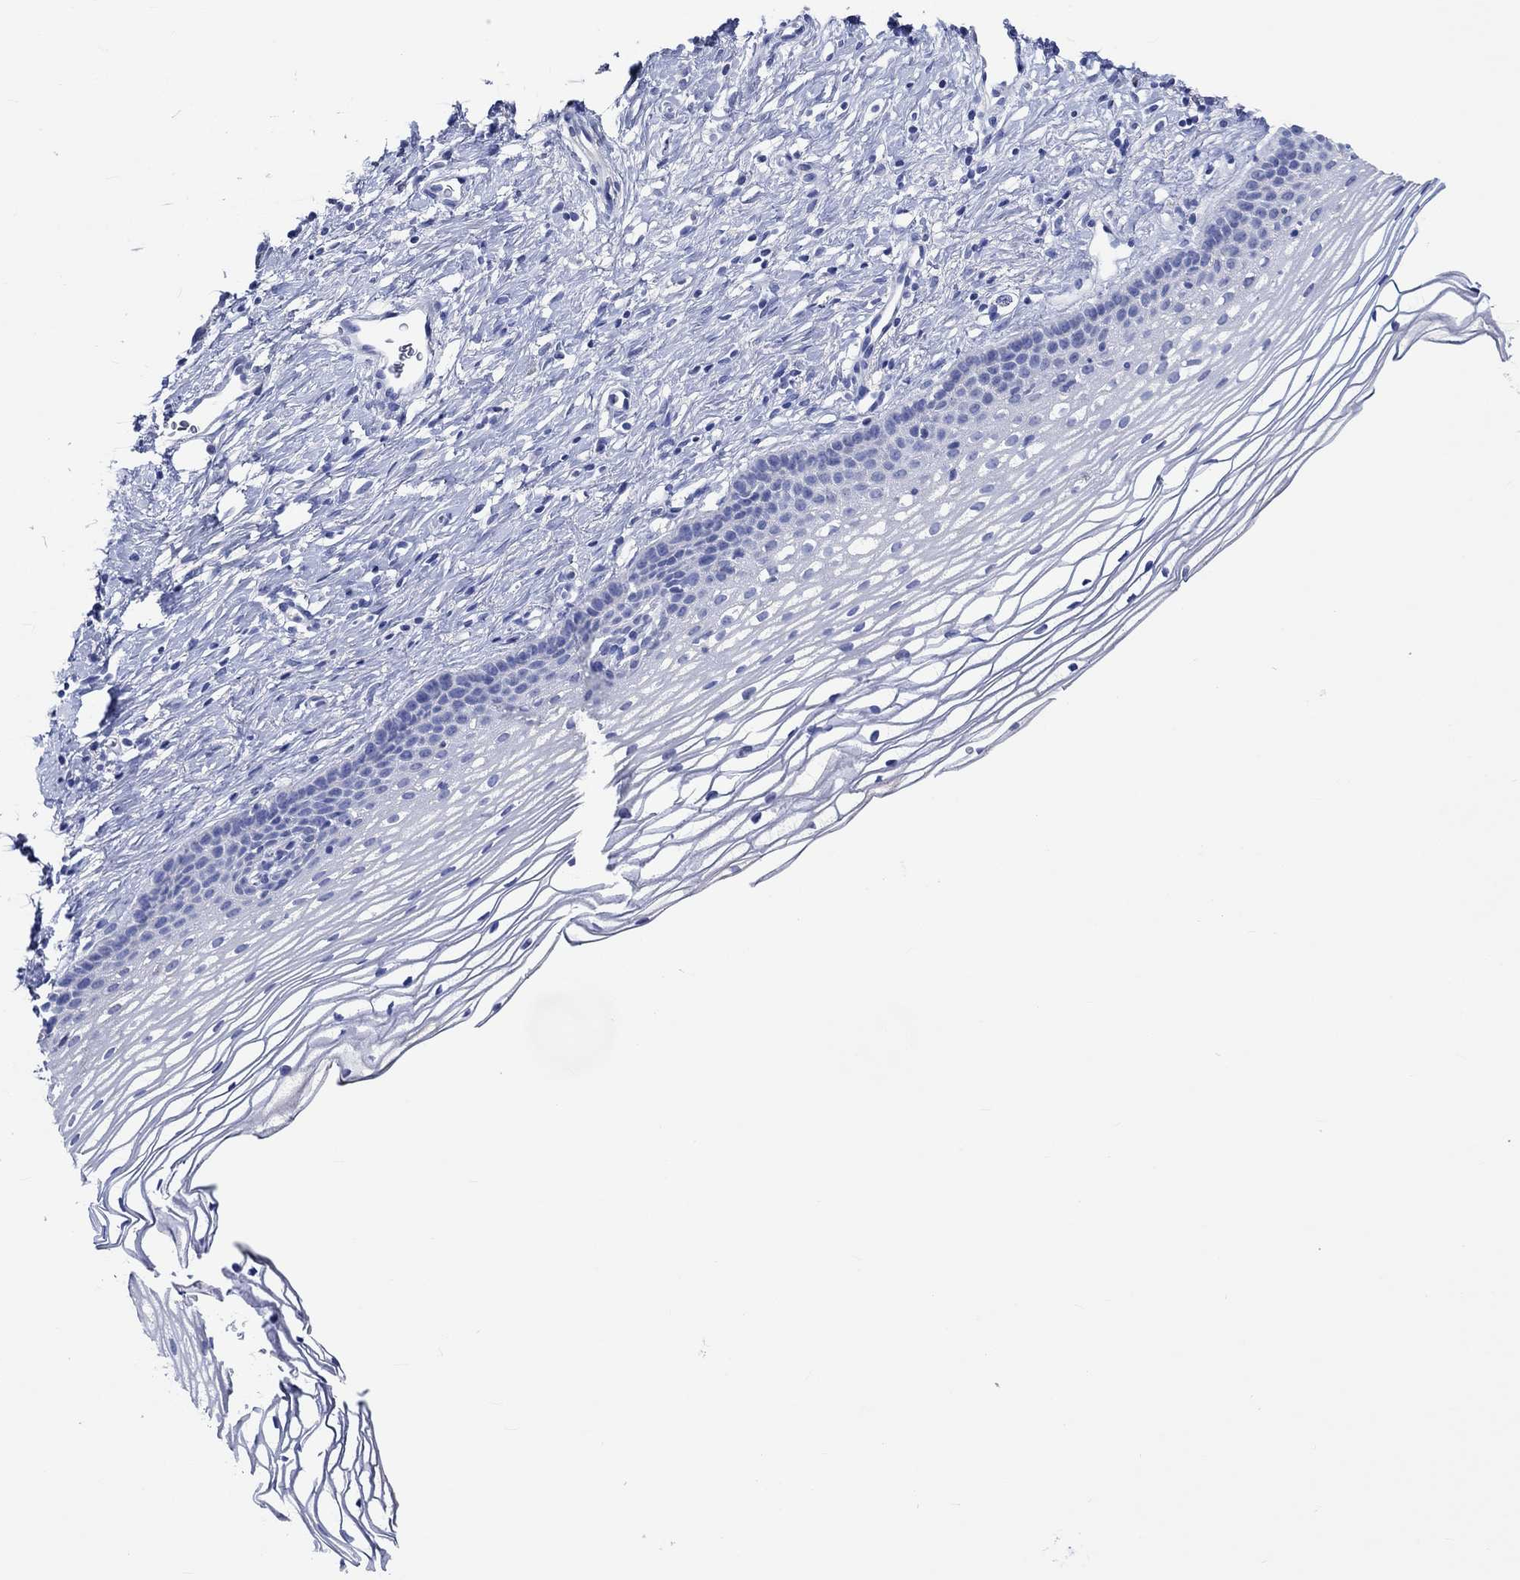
{"staining": {"intensity": "negative", "quantity": "none", "location": "none"}, "tissue": "cervix", "cell_type": "Glandular cells", "image_type": "normal", "snomed": [{"axis": "morphology", "description": "Normal tissue, NOS"}, {"axis": "topography", "description": "Cervix"}], "caption": "An image of cervix stained for a protein shows no brown staining in glandular cells. (Stains: DAB IHC with hematoxylin counter stain, Microscopy: brightfield microscopy at high magnification).", "gene": "SHISA4", "patient": {"sex": "female", "age": 39}}